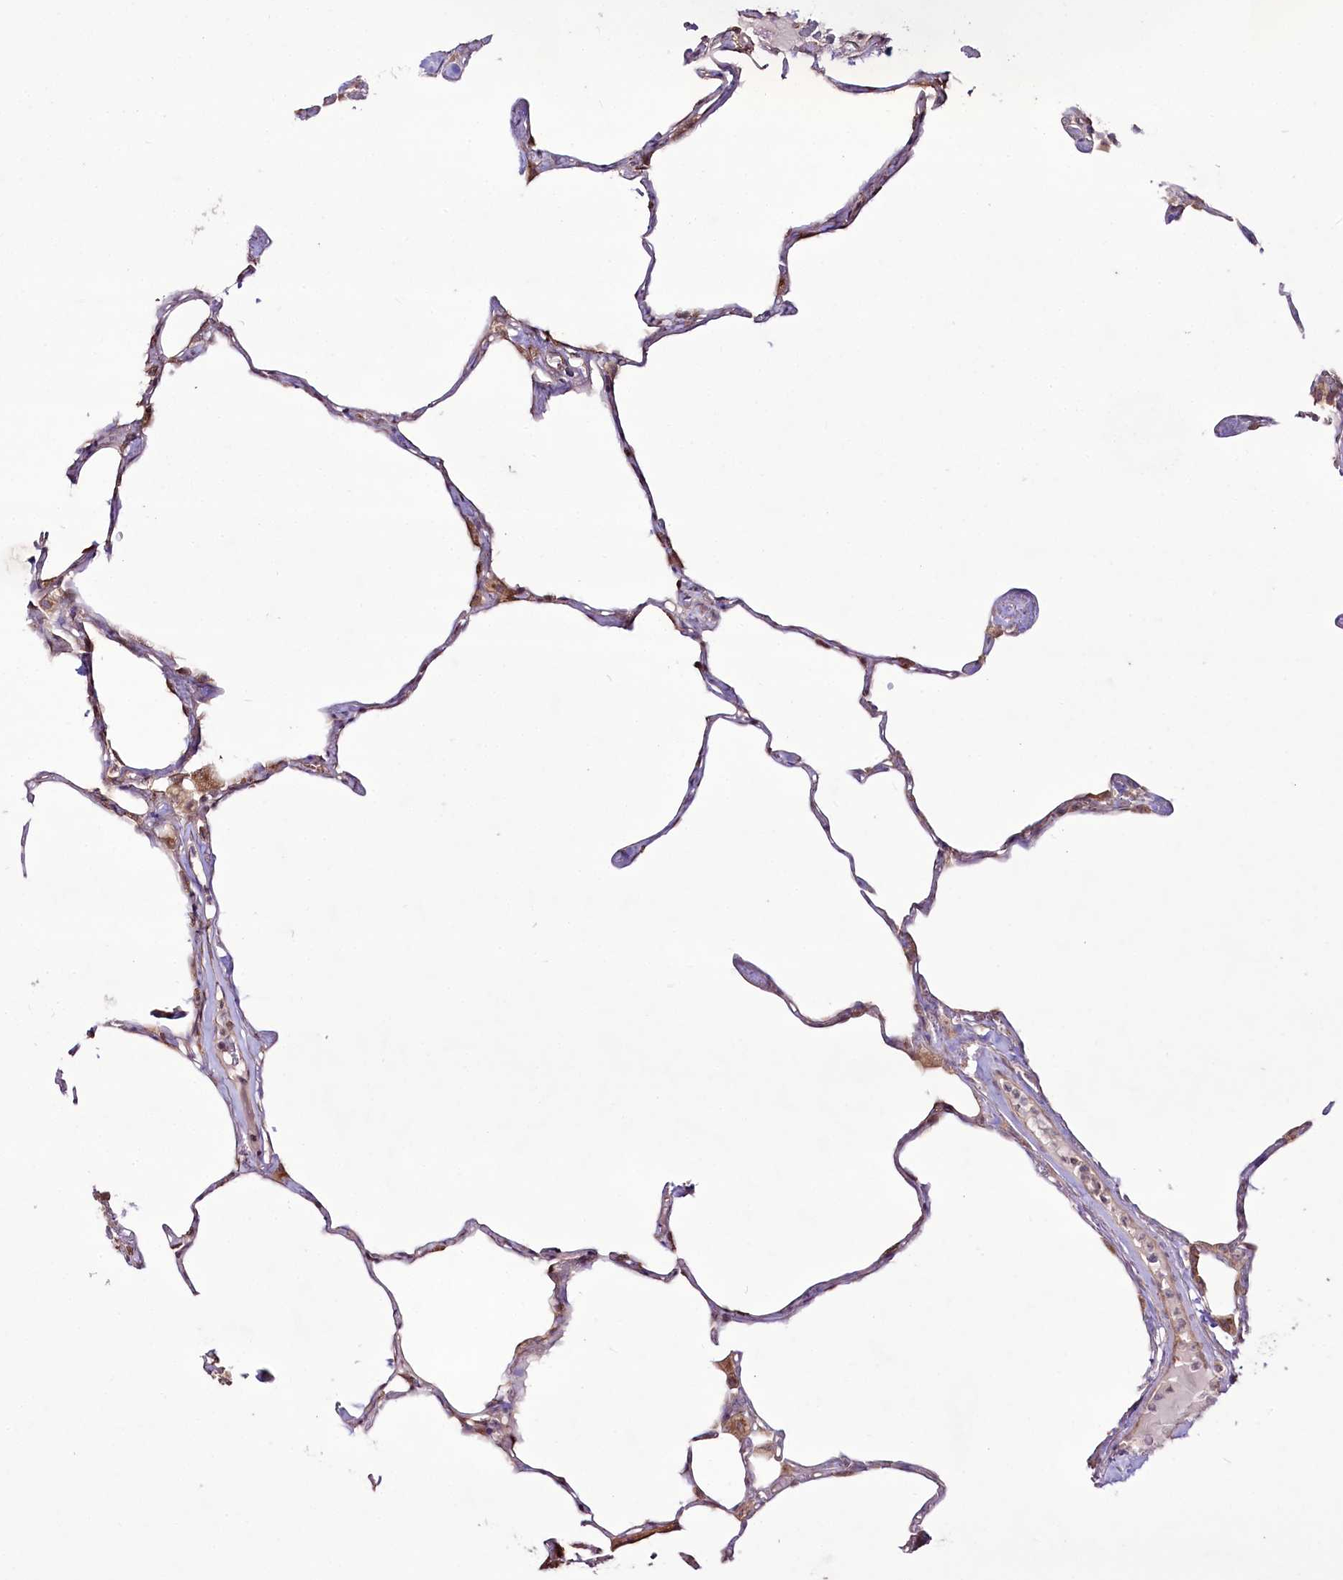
{"staining": {"intensity": "moderate", "quantity": "25%-75%", "location": "cytoplasmic/membranous"}, "tissue": "lung", "cell_type": "Alveolar cells", "image_type": "normal", "snomed": [{"axis": "morphology", "description": "Normal tissue, NOS"}, {"axis": "topography", "description": "Lung"}], "caption": "Immunohistochemistry (IHC) photomicrograph of unremarkable lung: lung stained using immunohistochemistry (IHC) reveals medium levels of moderate protein expression localized specifically in the cytoplasmic/membranous of alveolar cells, appearing as a cytoplasmic/membranous brown color.", "gene": "REXO2", "patient": {"sex": "male", "age": 65}}